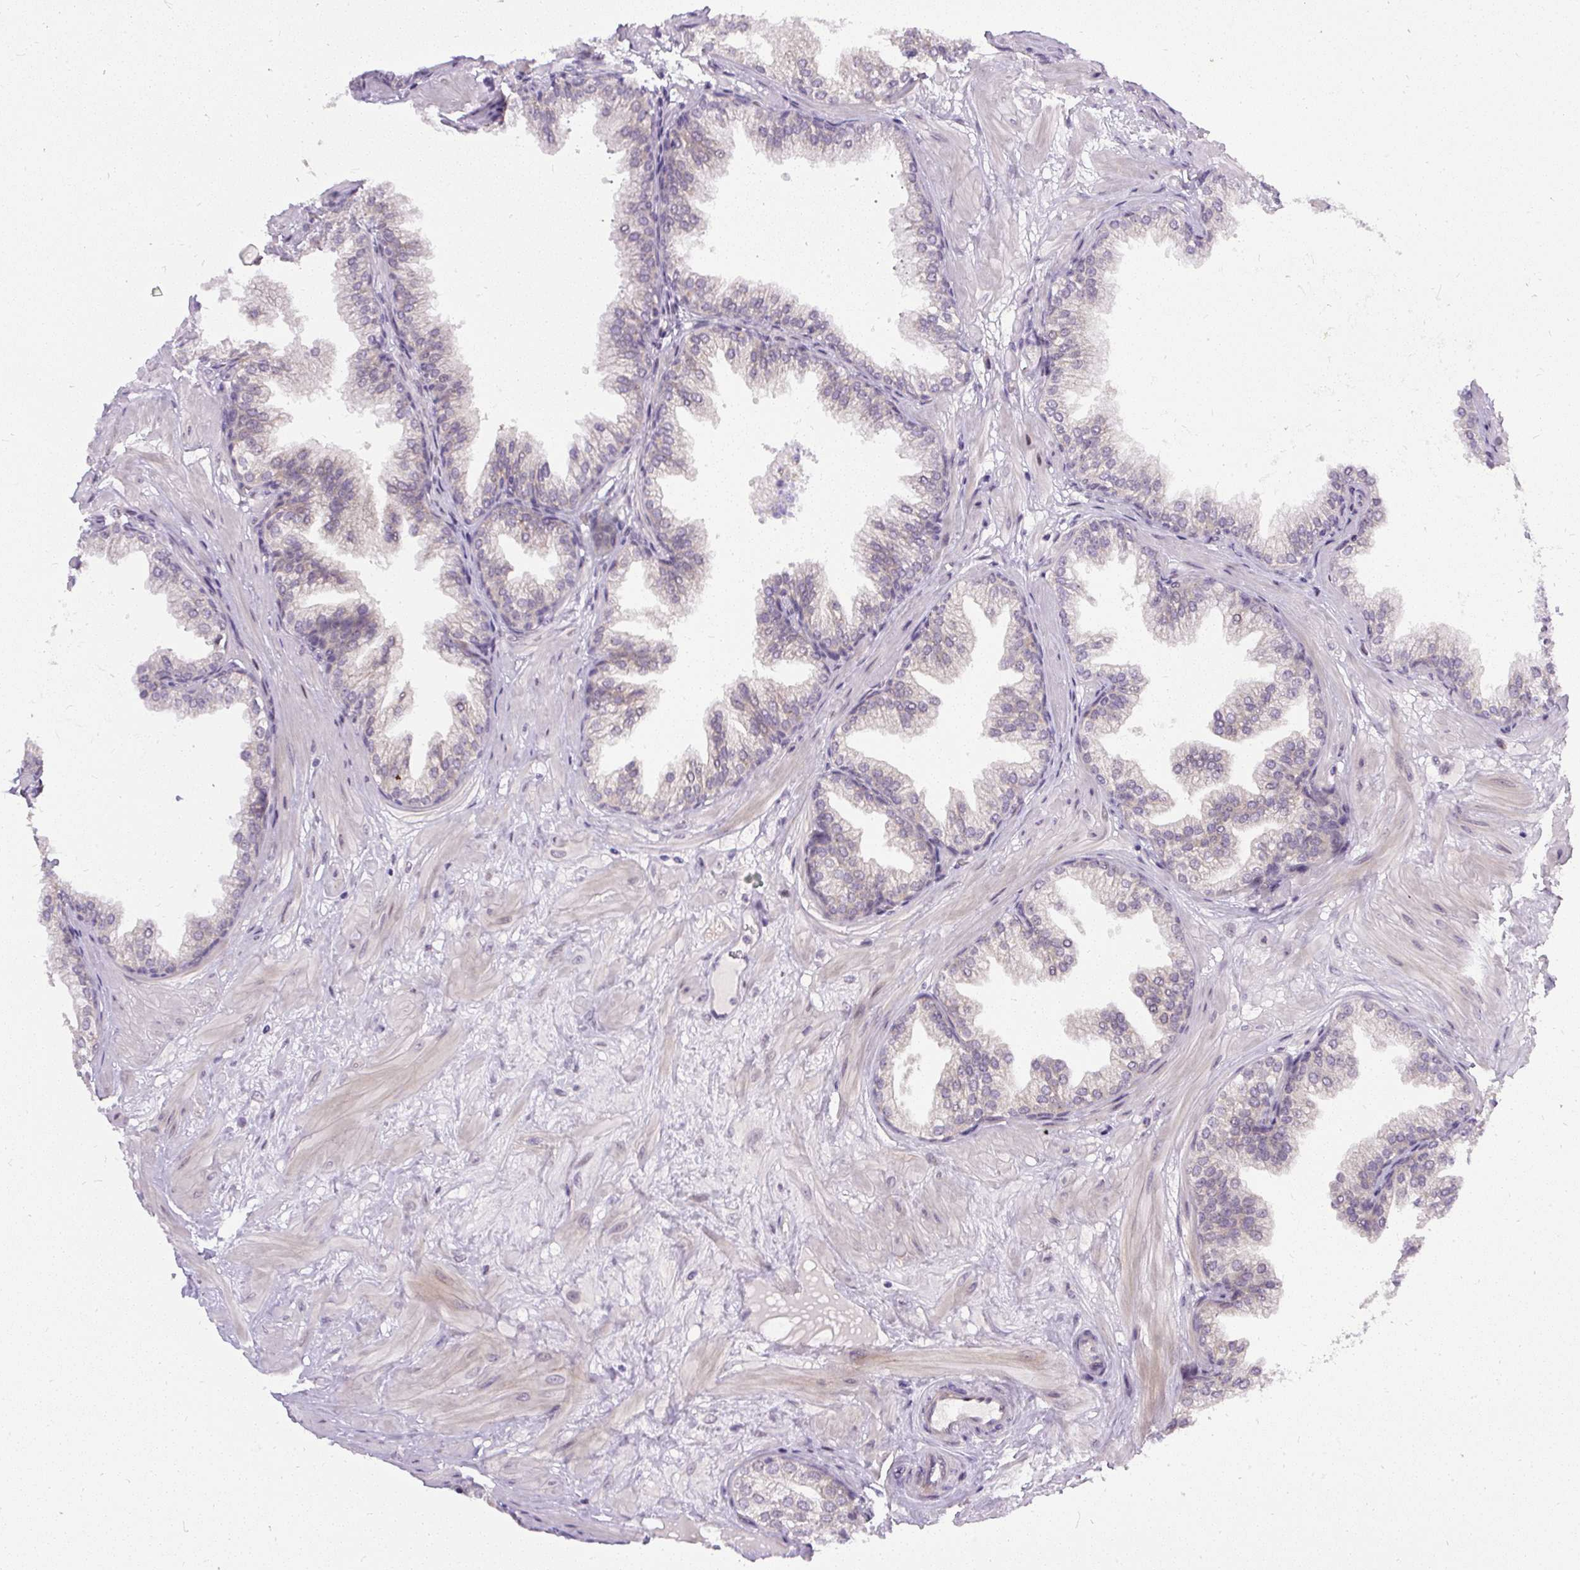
{"staining": {"intensity": "weak", "quantity": "<25%", "location": "cytoplasmic/membranous"}, "tissue": "prostate", "cell_type": "Glandular cells", "image_type": "normal", "snomed": [{"axis": "morphology", "description": "Normal tissue, NOS"}, {"axis": "topography", "description": "Prostate"}], "caption": "Immunohistochemistry (IHC) image of benign prostate stained for a protein (brown), which demonstrates no positivity in glandular cells.", "gene": "FAM117B", "patient": {"sex": "male", "age": 37}}